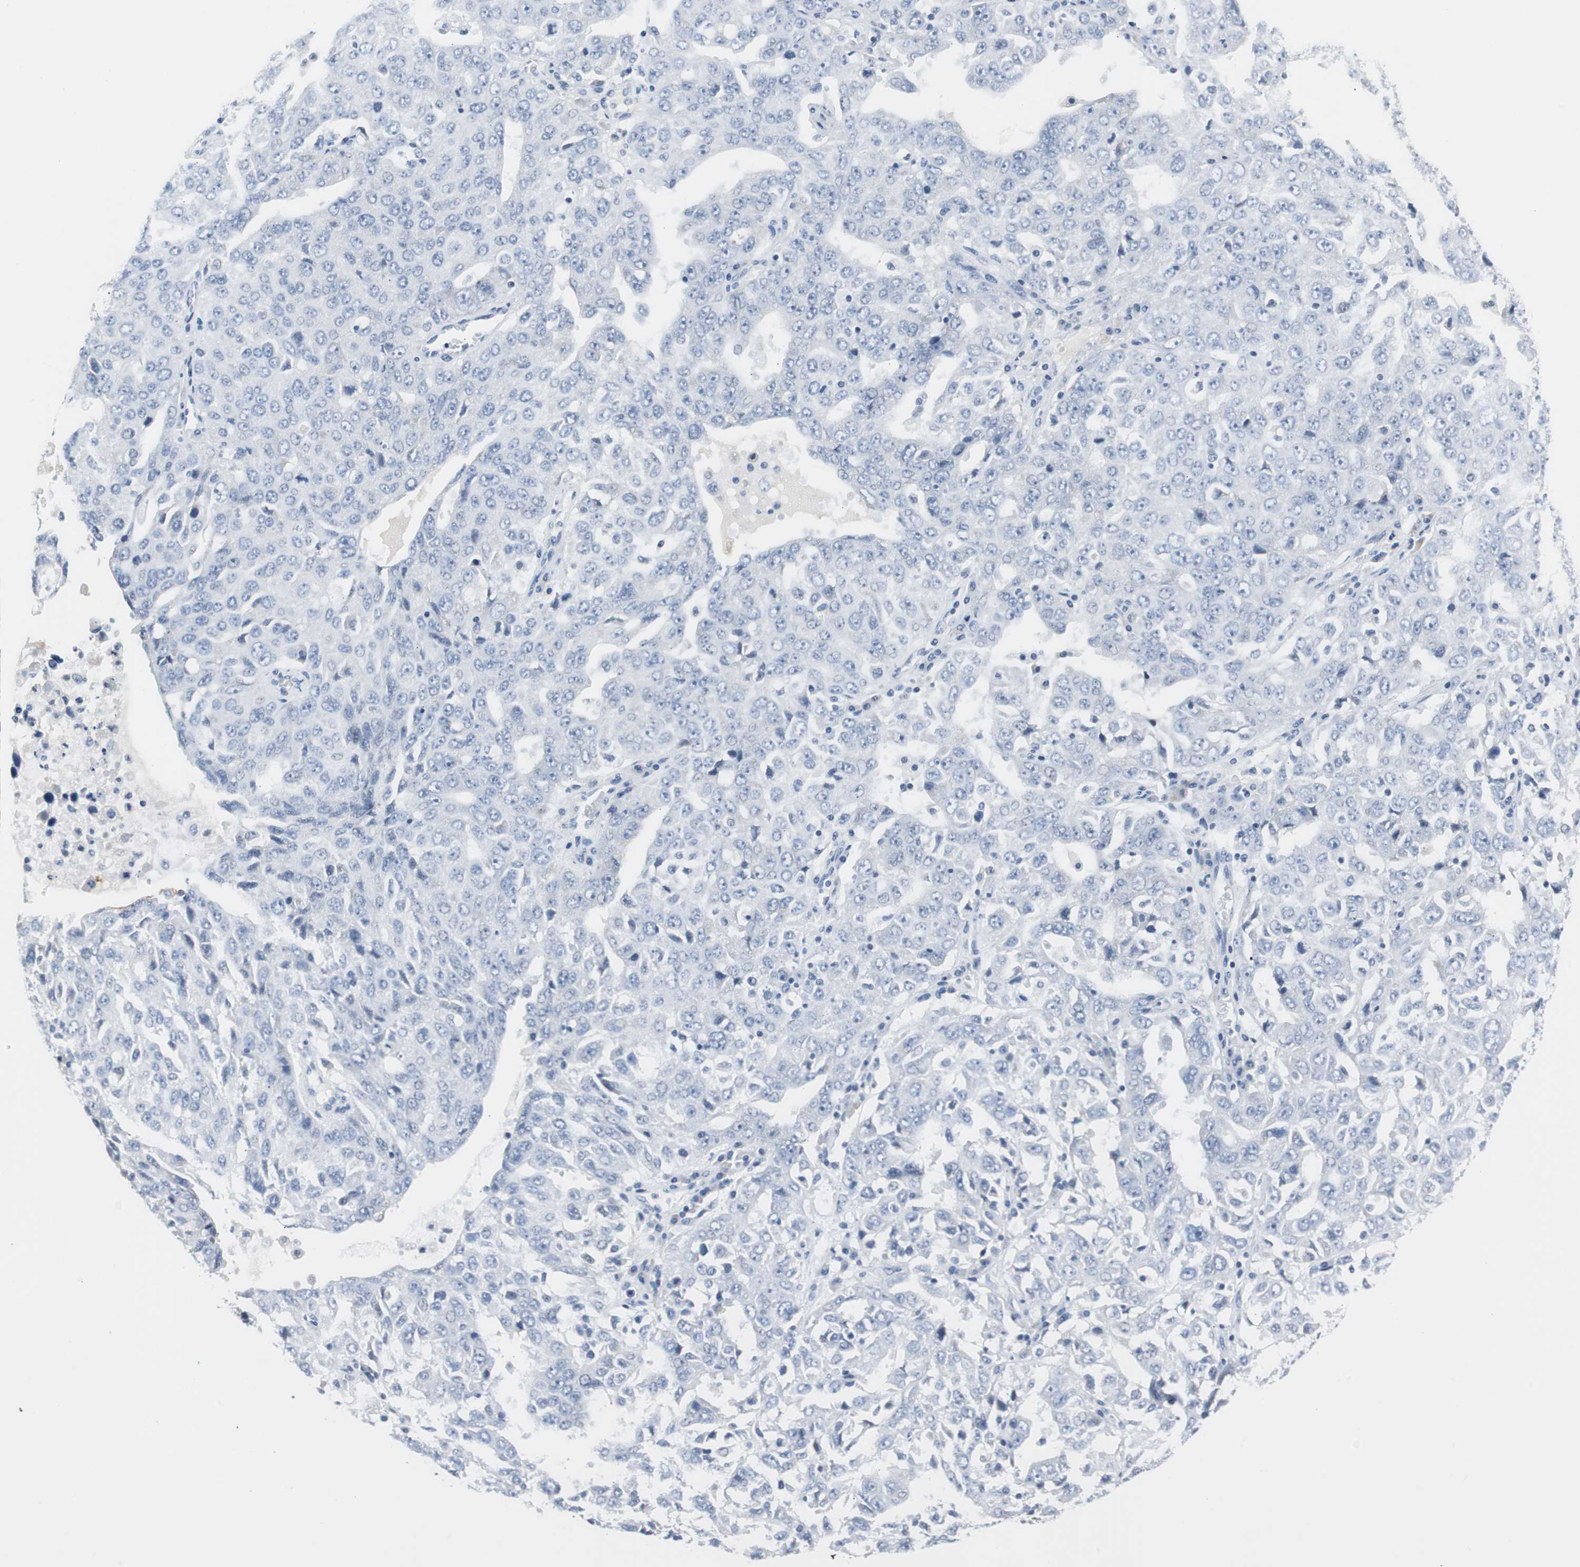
{"staining": {"intensity": "negative", "quantity": "none", "location": "none"}, "tissue": "ovarian cancer", "cell_type": "Tumor cells", "image_type": "cancer", "snomed": [{"axis": "morphology", "description": "Carcinoma, endometroid"}, {"axis": "topography", "description": "Ovary"}], "caption": "Immunohistochemistry (IHC) image of ovarian endometroid carcinoma stained for a protein (brown), which reveals no positivity in tumor cells.", "gene": "S100A7", "patient": {"sex": "female", "age": 62}}